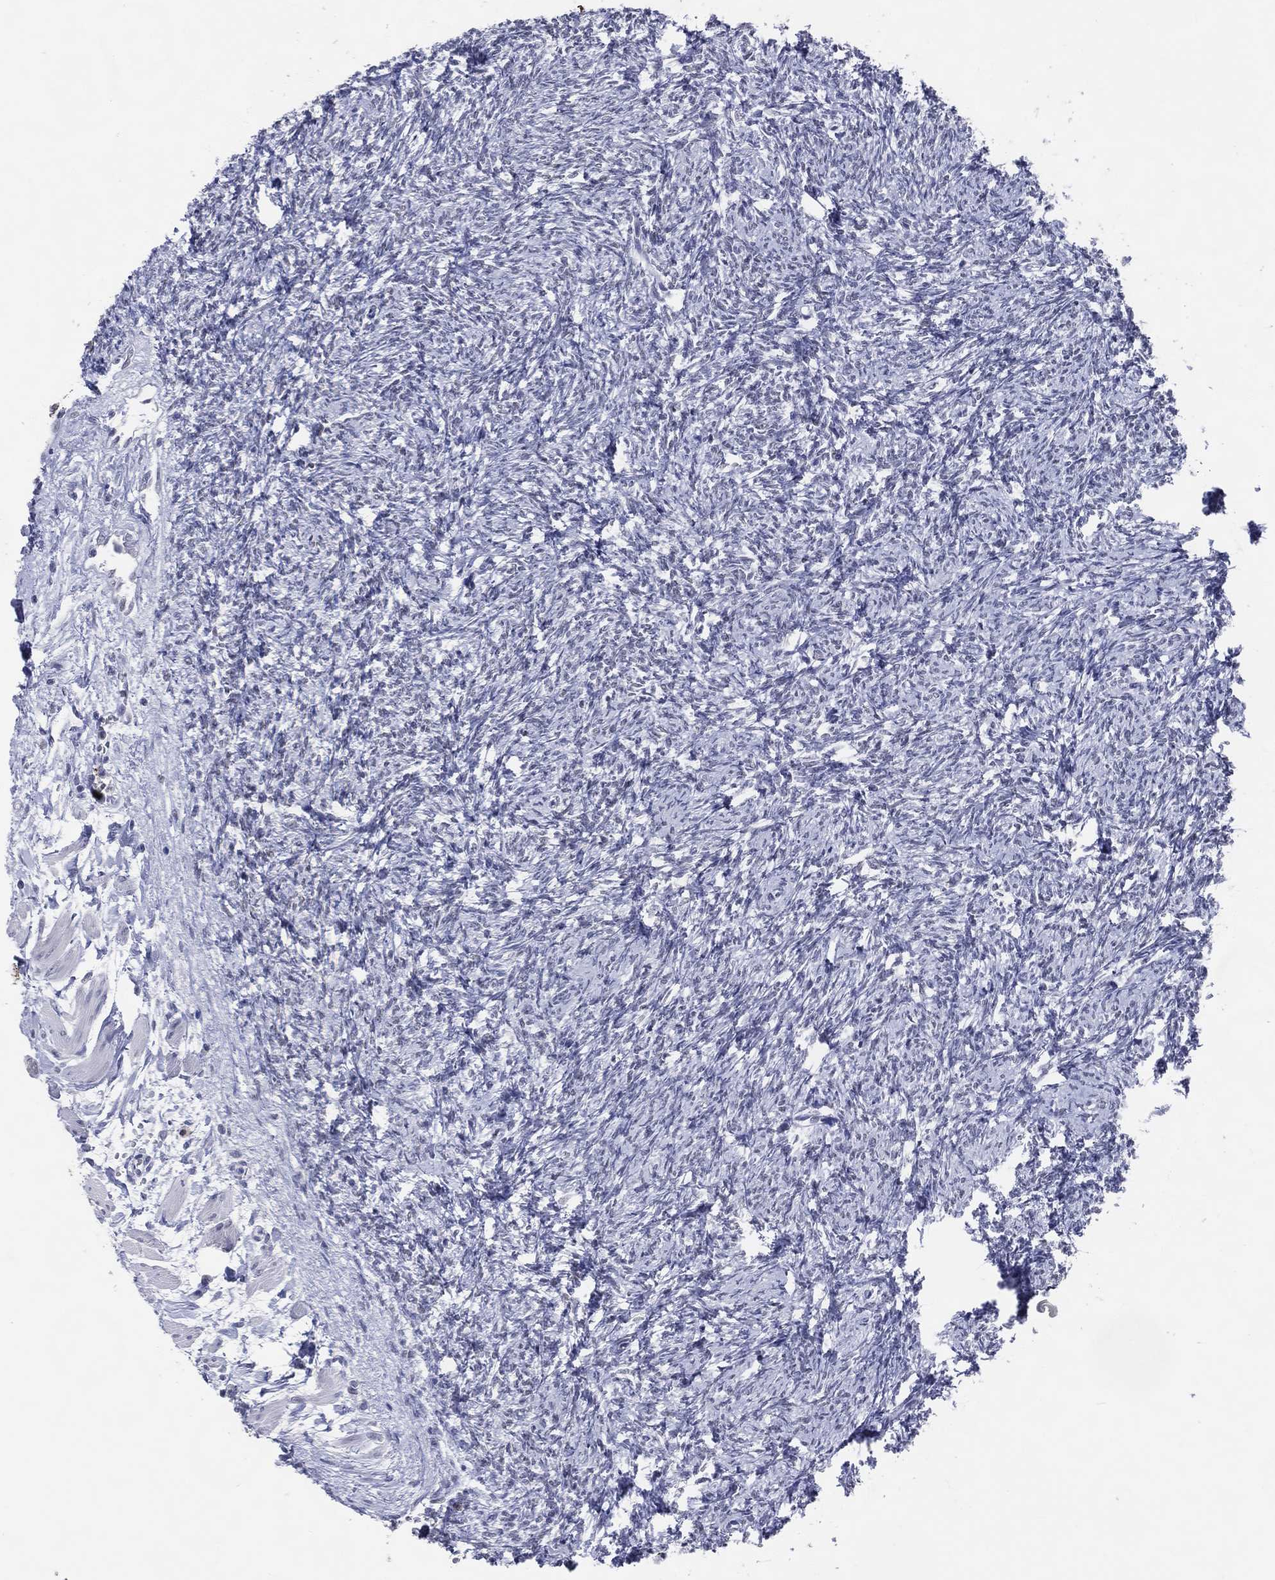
{"staining": {"intensity": "weak", "quantity": "25%-75%", "location": "nuclear"}, "tissue": "ovary", "cell_type": "Follicle cells", "image_type": "normal", "snomed": [{"axis": "morphology", "description": "Normal tissue, NOS"}, {"axis": "topography", "description": "Fallopian tube"}, {"axis": "topography", "description": "Ovary"}], "caption": "This is an image of immunohistochemistry (IHC) staining of unremarkable ovary, which shows weak expression in the nuclear of follicle cells.", "gene": "CFAP58", "patient": {"sex": "female", "age": 33}}